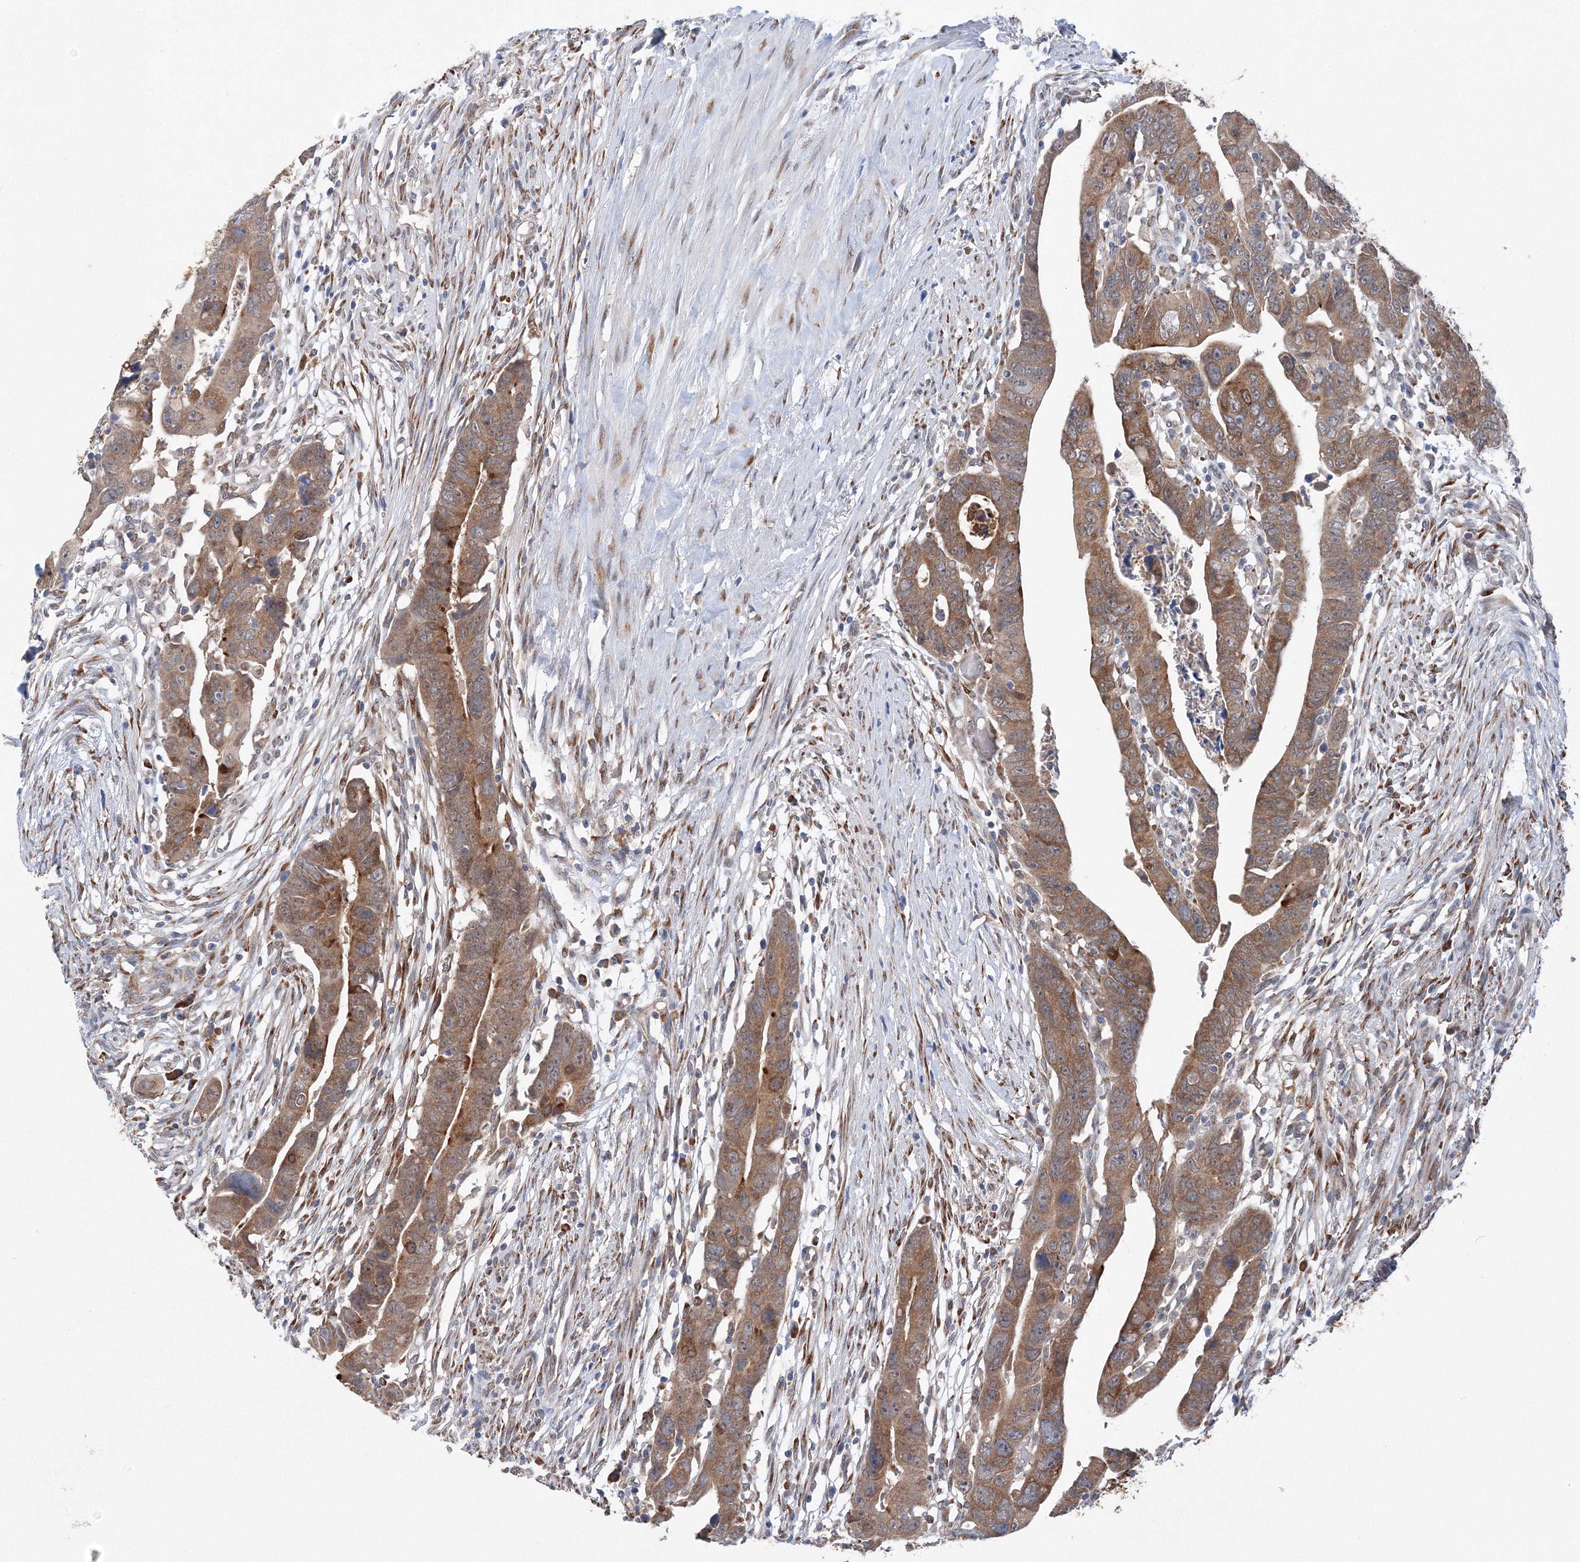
{"staining": {"intensity": "moderate", "quantity": ">75%", "location": "cytoplasmic/membranous"}, "tissue": "colorectal cancer", "cell_type": "Tumor cells", "image_type": "cancer", "snomed": [{"axis": "morphology", "description": "Adenocarcinoma, NOS"}, {"axis": "topography", "description": "Rectum"}], "caption": "Immunohistochemical staining of colorectal adenocarcinoma reveals medium levels of moderate cytoplasmic/membranous protein positivity in about >75% of tumor cells.", "gene": "DIS3L2", "patient": {"sex": "female", "age": 65}}